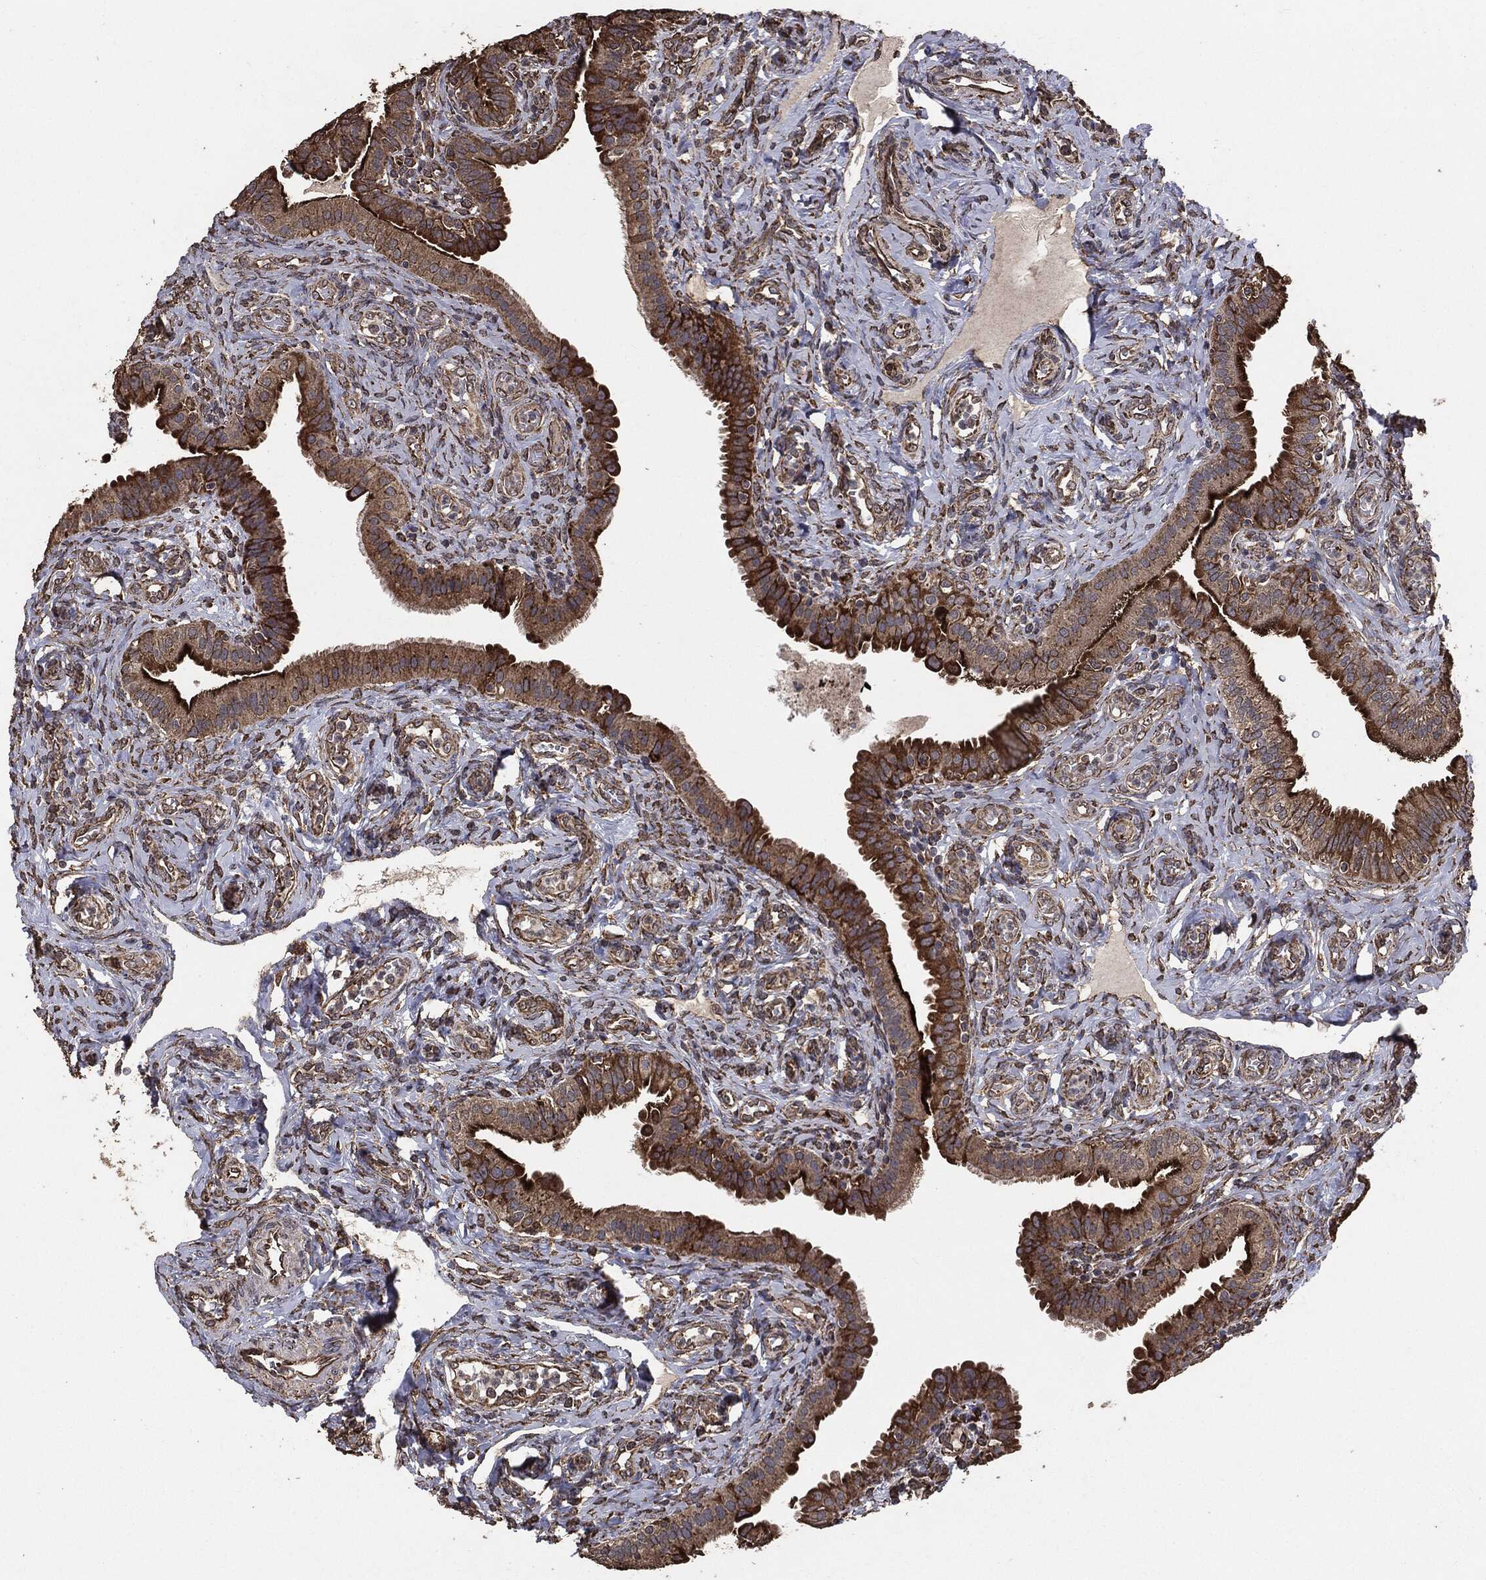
{"staining": {"intensity": "moderate", "quantity": ">75%", "location": "cytoplasmic/membranous"}, "tissue": "fallopian tube", "cell_type": "Glandular cells", "image_type": "normal", "snomed": [{"axis": "morphology", "description": "Normal tissue, NOS"}, {"axis": "topography", "description": "Fallopian tube"}], "caption": "A micrograph showing moderate cytoplasmic/membranous expression in about >75% of glandular cells in unremarkable fallopian tube, as visualized by brown immunohistochemical staining.", "gene": "MTOR", "patient": {"sex": "female", "age": 41}}